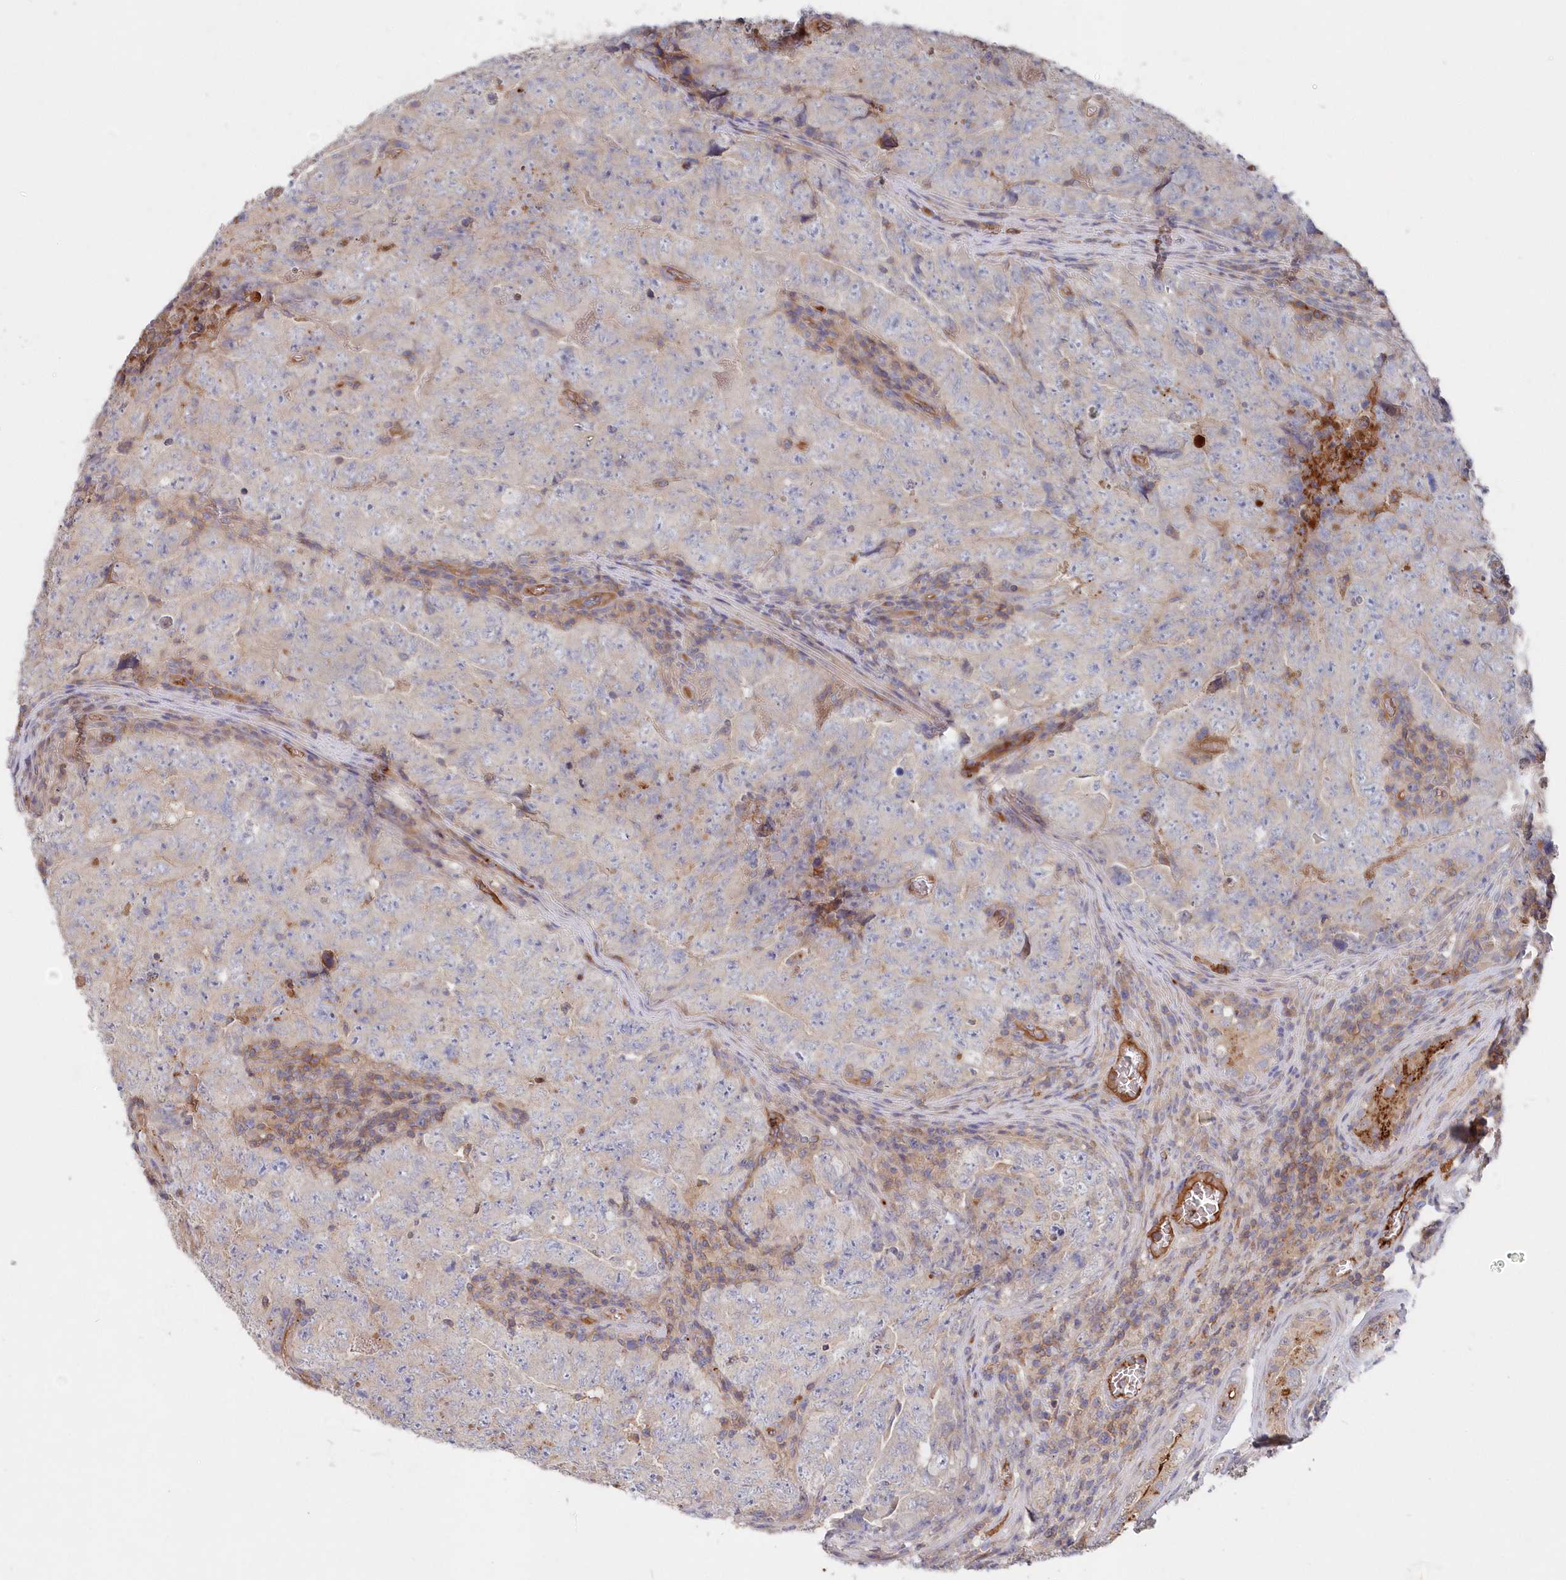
{"staining": {"intensity": "negative", "quantity": "none", "location": "none"}, "tissue": "testis cancer", "cell_type": "Tumor cells", "image_type": "cancer", "snomed": [{"axis": "morphology", "description": "Carcinoma, Embryonal, NOS"}, {"axis": "topography", "description": "Testis"}], "caption": "Immunohistochemistry histopathology image of embryonal carcinoma (testis) stained for a protein (brown), which reveals no positivity in tumor cells. (Brightfield microscopy of DAB (3,3'-diaminobenzidine) immunohistochemistry (IHC) at high magnification).", "gene": "ABHD14B", "patient": {"sex": "male", "age": 26}}